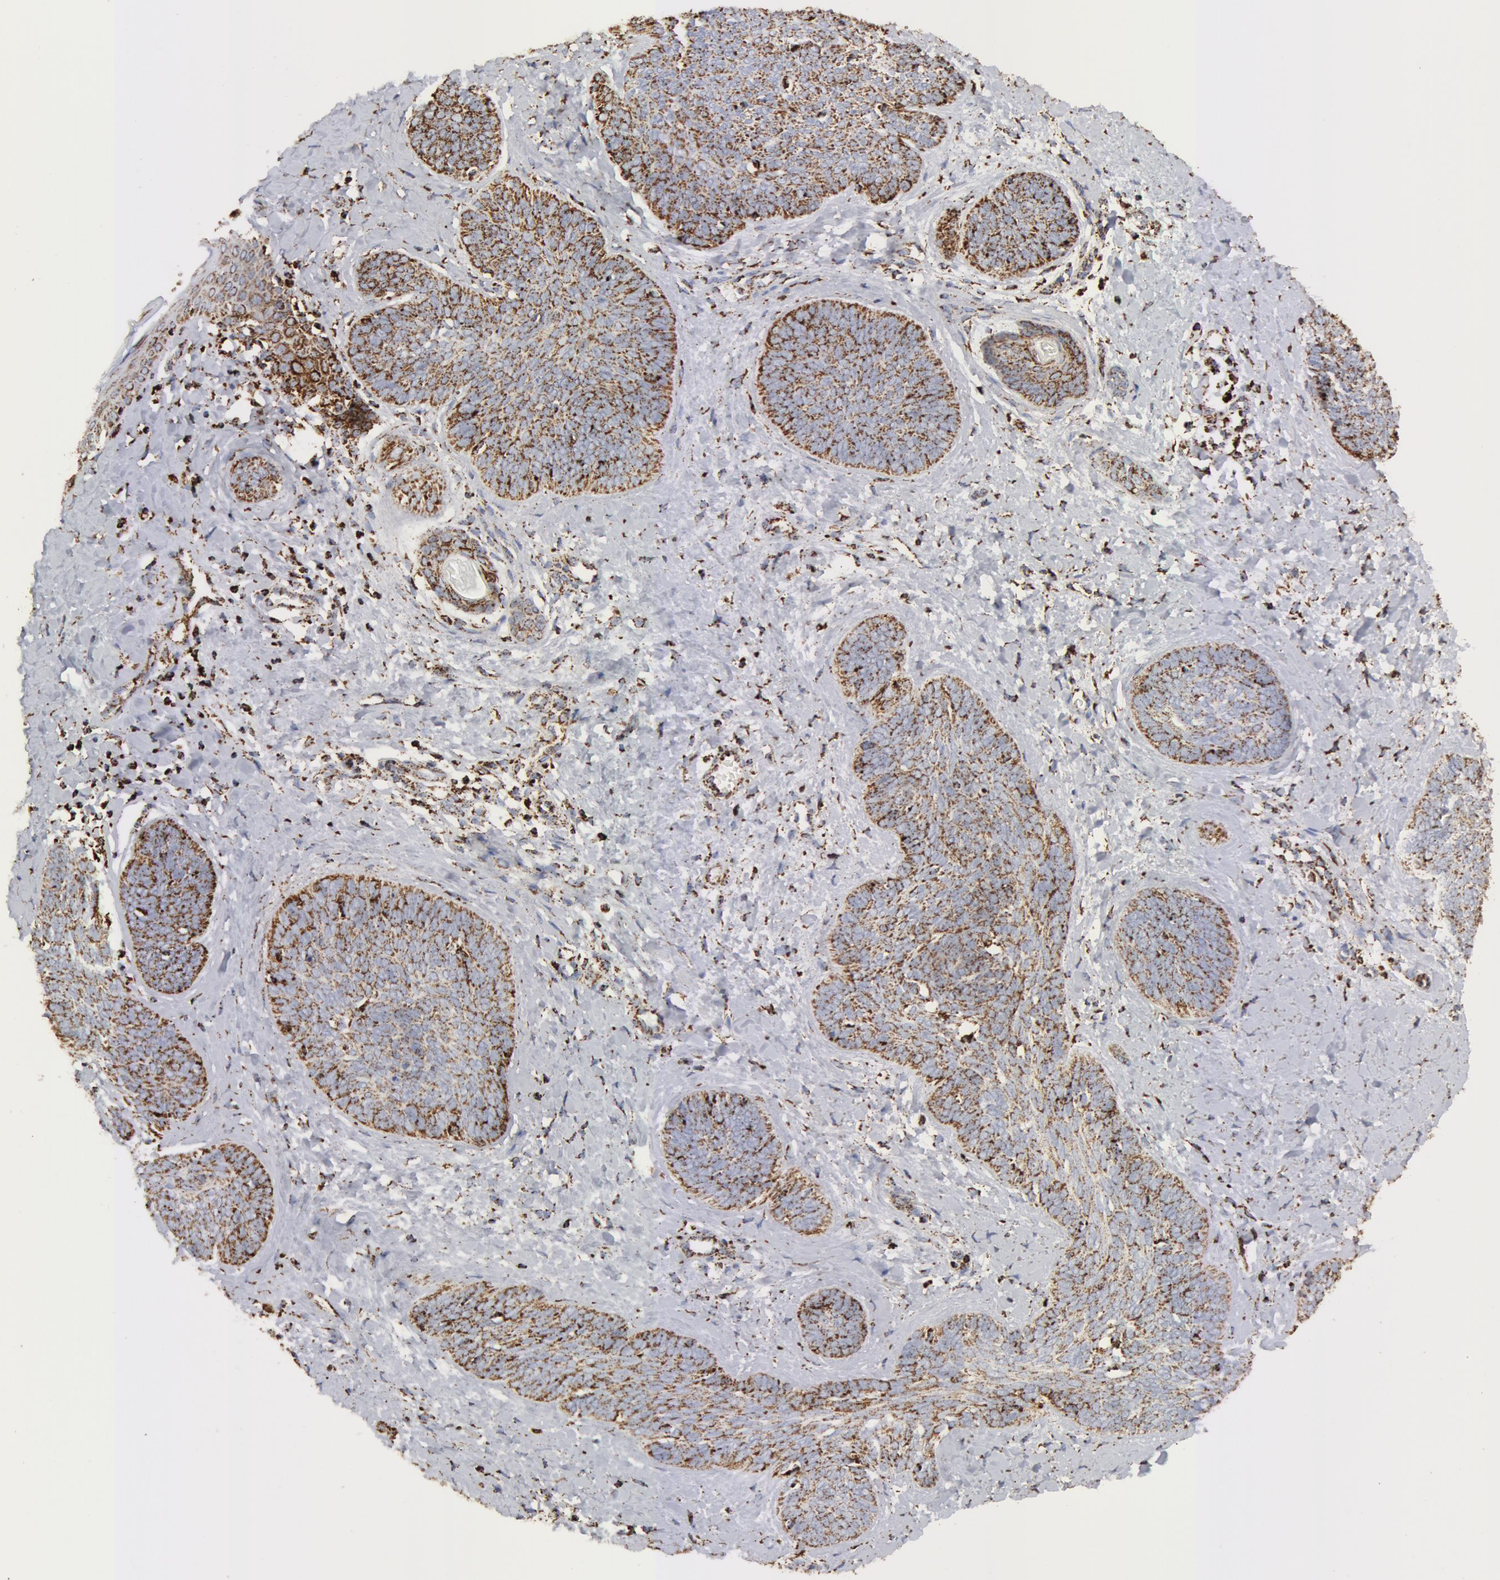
{"staining": {"intensity": "strong", "quantity": ">75%", "location": "cytoplasmic/membranous"}, "tissue": "skin cancer", "cell_type": "Tumor cells", "image_type": "cancer", "snomed": [{"axis": "morphology", "description": "Basal cell carcinoma"}, {"axis": "topography", "description": "Skin"}], "caption": "Tumor cells exhibit high levels of strong cytoplasmic/membranous expression in approximately >75% of cells in human skin basal cell carcinoma. (IHC, brightfield microscopy, high magnification).", "gene": "ATP5F1B", "patient": {"sex": "female", "age": 81}}